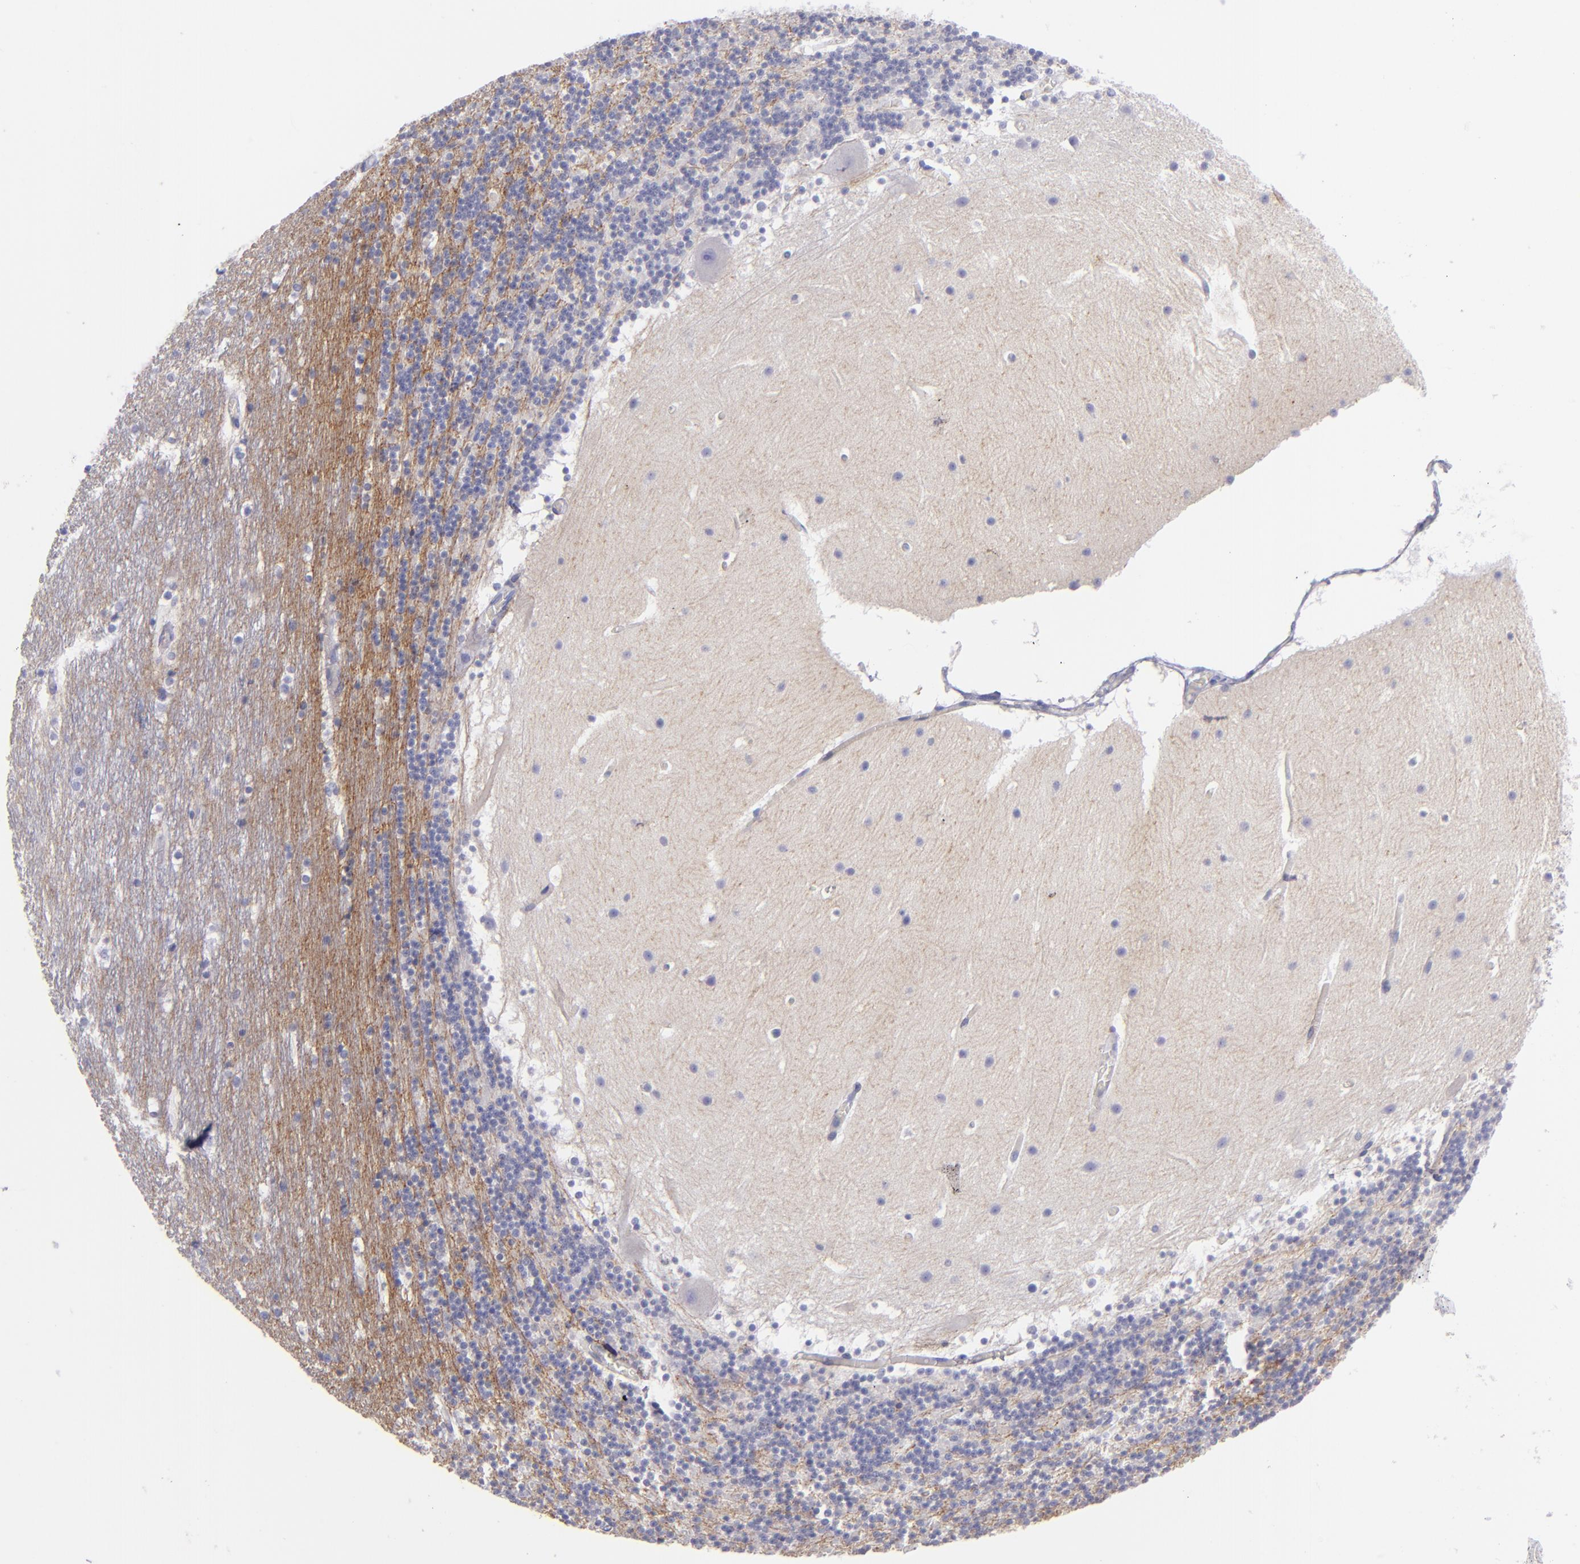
{"staining": {"intensity": "negative", "quantity": "none", "location": "none"}, "tissue": "cerebellum", "cell_type": "Cells in granular layer", "image_type": "normal", "snomed": [{"axis": "morphology", "description": "Normal tissue, NOS"}, {"axis": "topography", "description": "Cerebellum"}], "caption": "Cells in granular layer are negative for protein expression in unremarkable human cerebellum.", "gene": "CD82", "patient": {"sex": "male", "age": 45}}